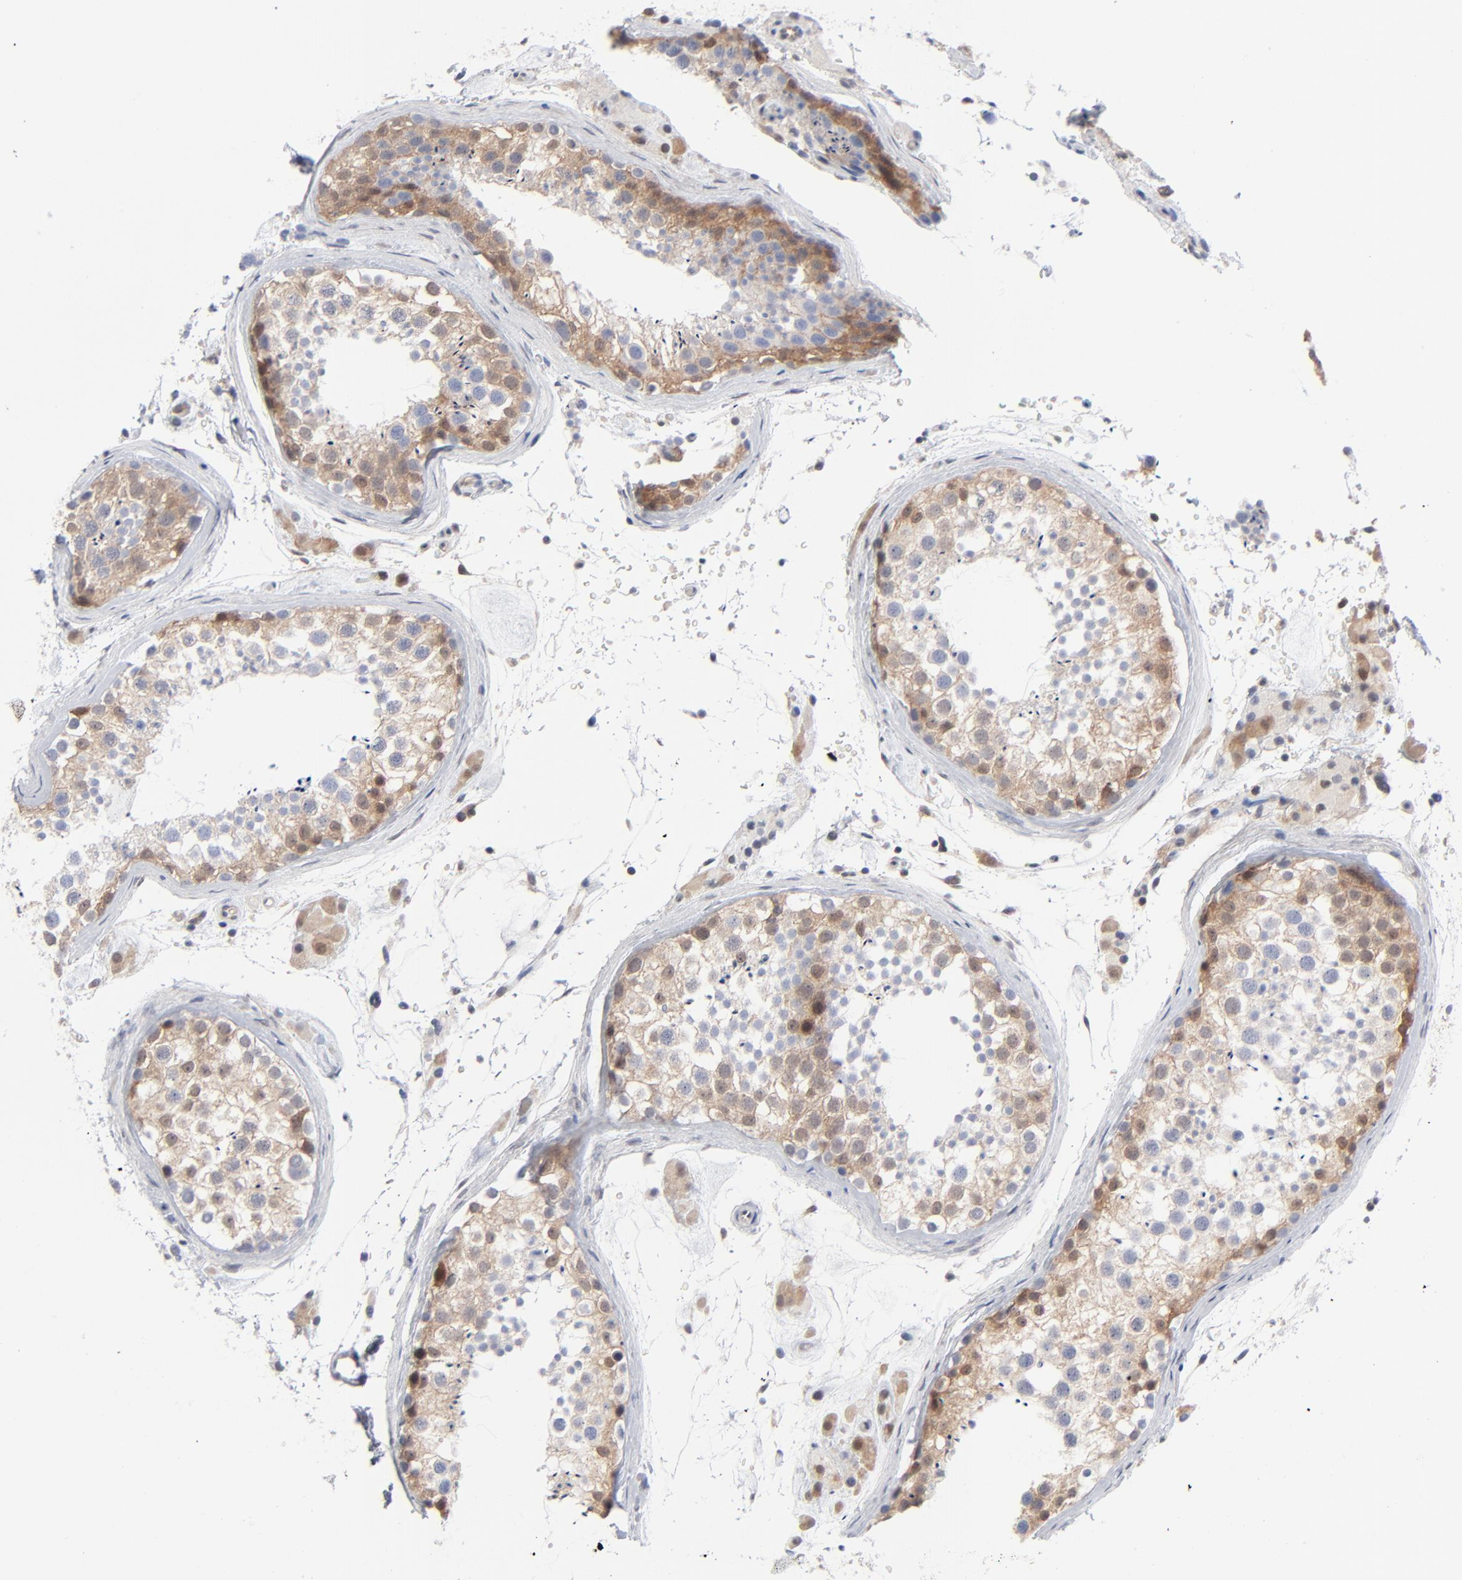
{"staining": {"intensity": "weak", "quantity": "25%-75%", "location": "cytoplasmic/membranous"}, "tissue": "testis", "cell_type": "Cells in seminiferous ducts", "image_type": "normal", "snomed": [{"axis": "morphology", "description": "Normal tissue, NOS"}, {"axis": "topography", "description": "Testis"}], "caption": "IHC micrograph of benign human testis stained for a protein (brown), which demonstrates low levels of weak cytoplasmic/membranous staining in approximately 25%-75% of cells in seminiferous ducts.", "gene": "RPS6KB1", "patient": {"sex": "male", "age": 46}}